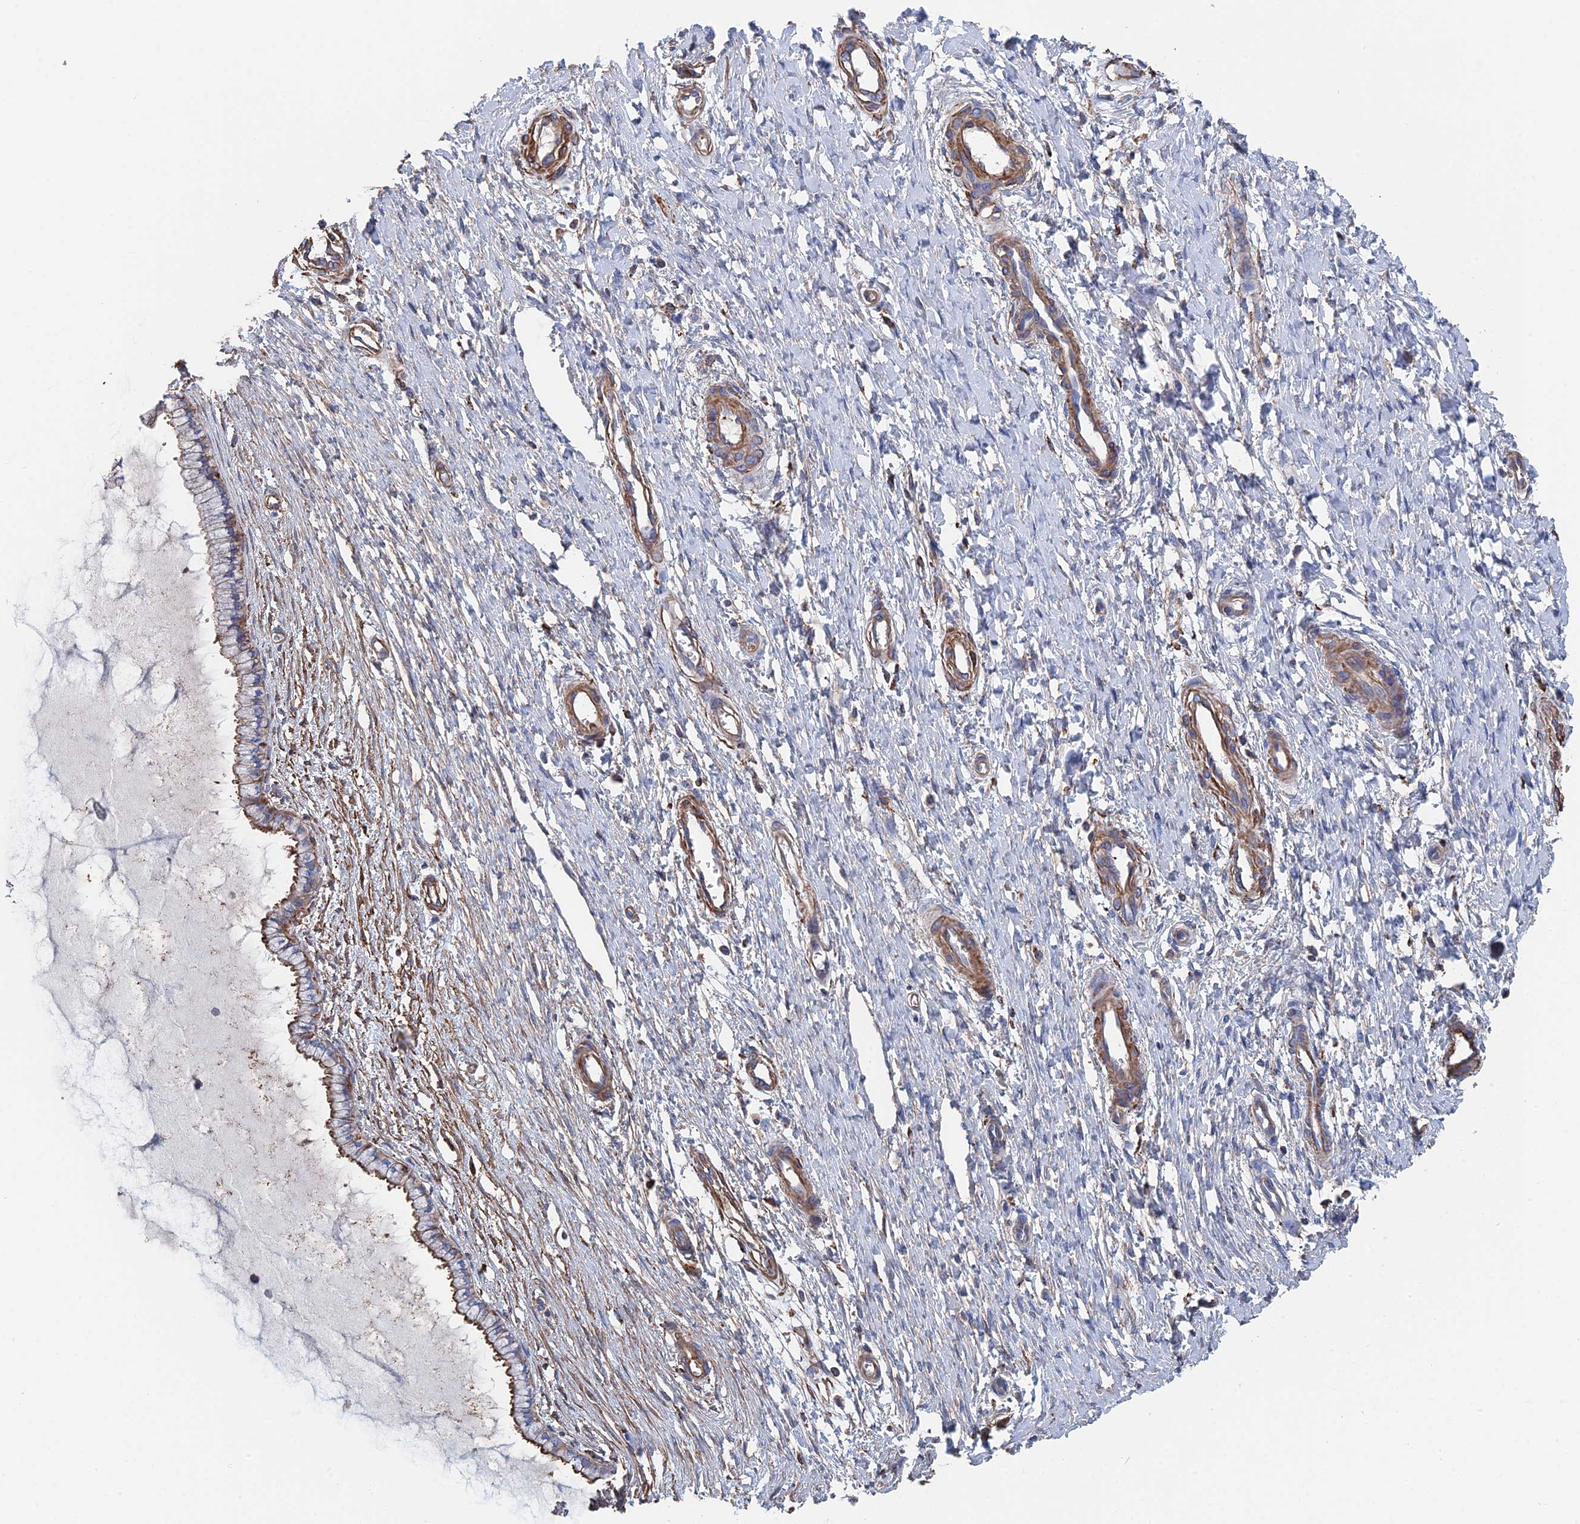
{"staining": {"intensity": "moderate", "quantity": ">75%", "location": "cytoplasmic/membranous"}, "tissue": "cervix", "cell_type": "Glandular cells", "image_type": "normal", "snomed": [{"axis": "morphology", "description": "Normal tissue, NOS"}, {"axis": "topography", "description": "Cervix"}], "caption": "Approximately >75% of glandular cells in normal cervix exhibit moderate cytoplasmic/membranous protein expression as visualized by brown immunohistochemical staining.", "gene": "STRA6", "patient": {"sex": "female", "age": 55}}